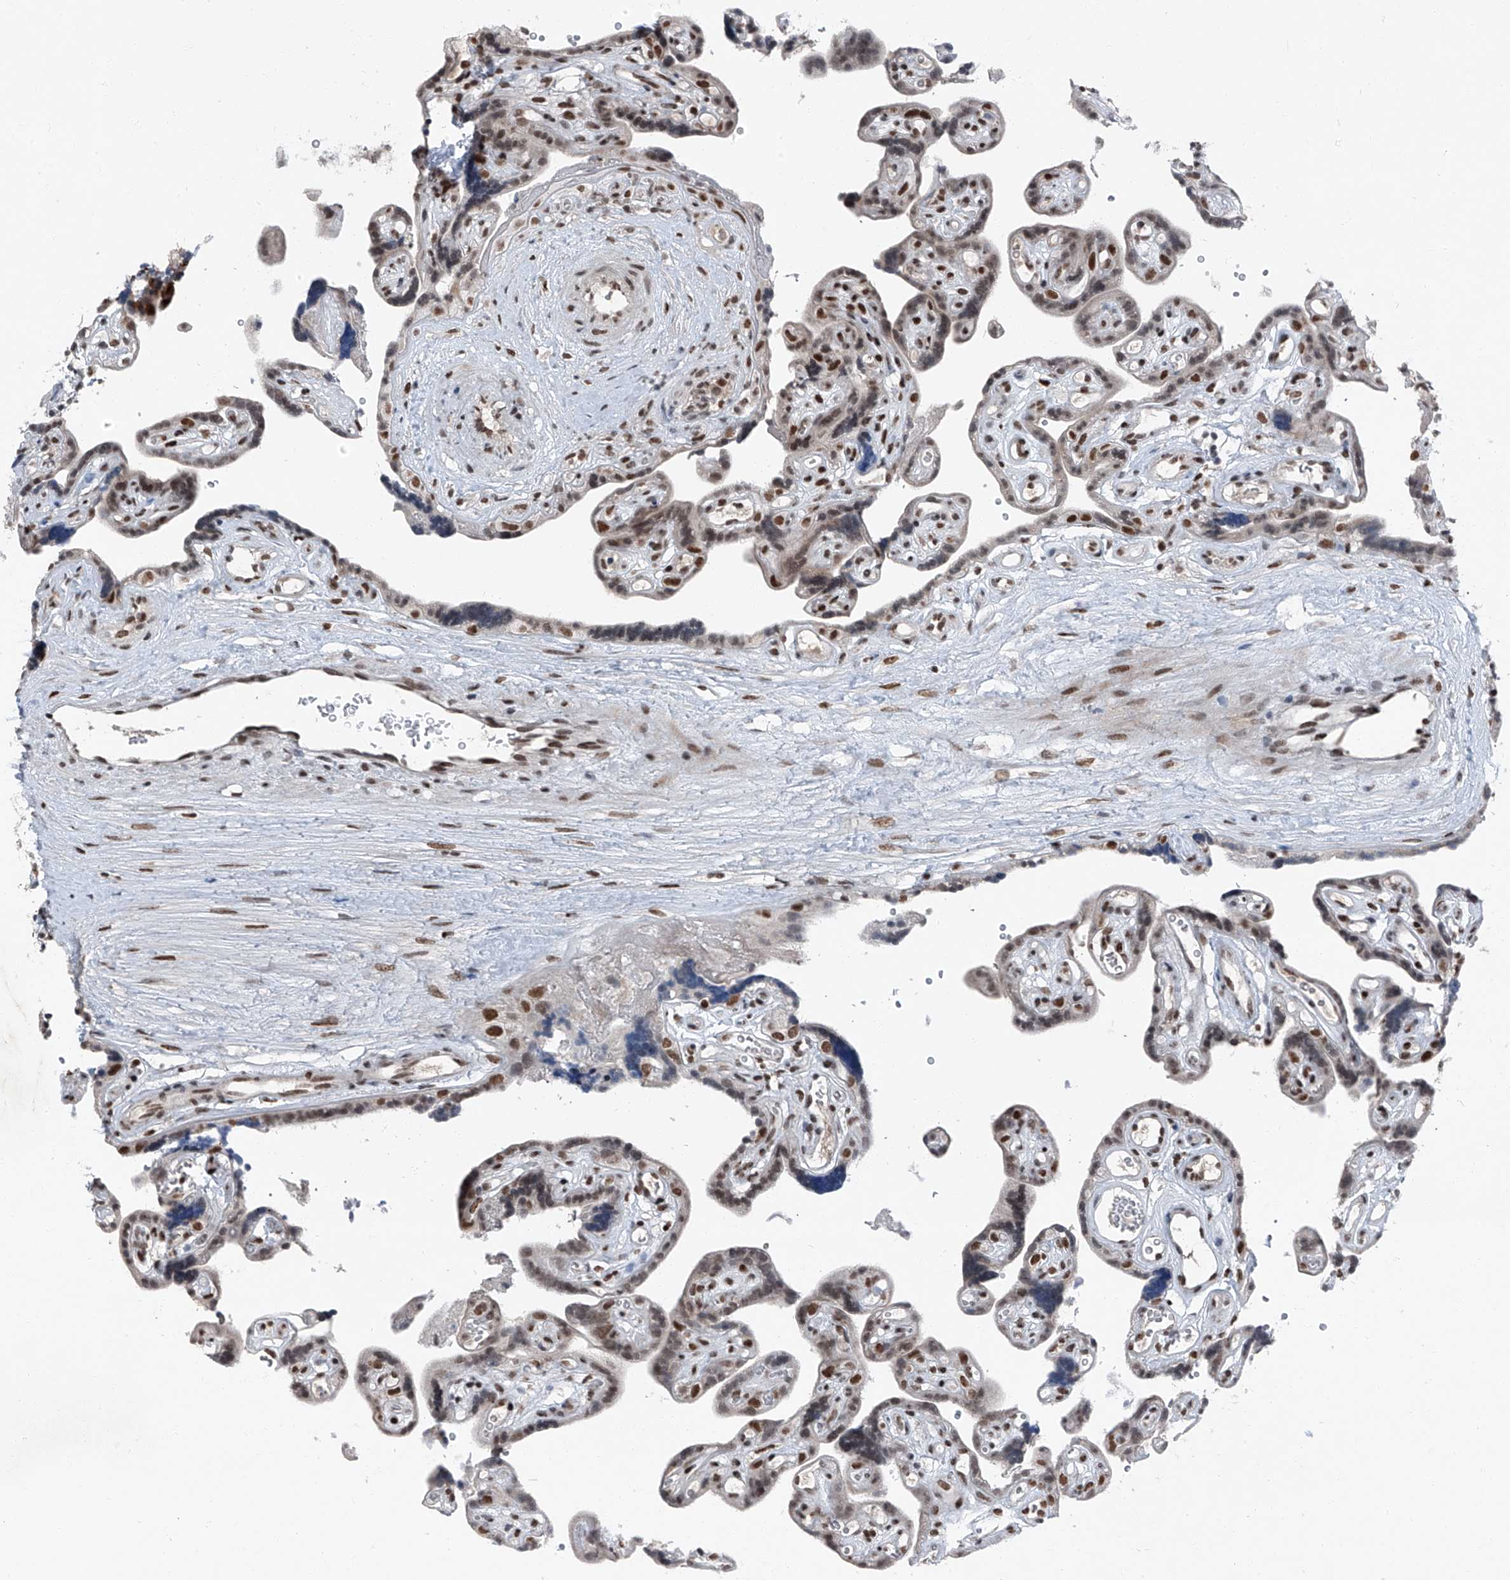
{"staining": {"intensity": "strong", "quantity": ">75%", "location": "nuclear"}, "tissue": "placenta", "cell_type": "Decidual cells", "image_type": "normal", "snomed": [{"axis": "morphology", "description": "Normal tissue, NOS"}, {"axis": "topography", "description": "Placenta"}], "caption": "Immunohistochemical staining of normal placenta demonstrates strong nuclear protein positivity in about >75% of decidual cells.", "gene": "BMI1", "patient": {"sex": "female", "age": 30}}